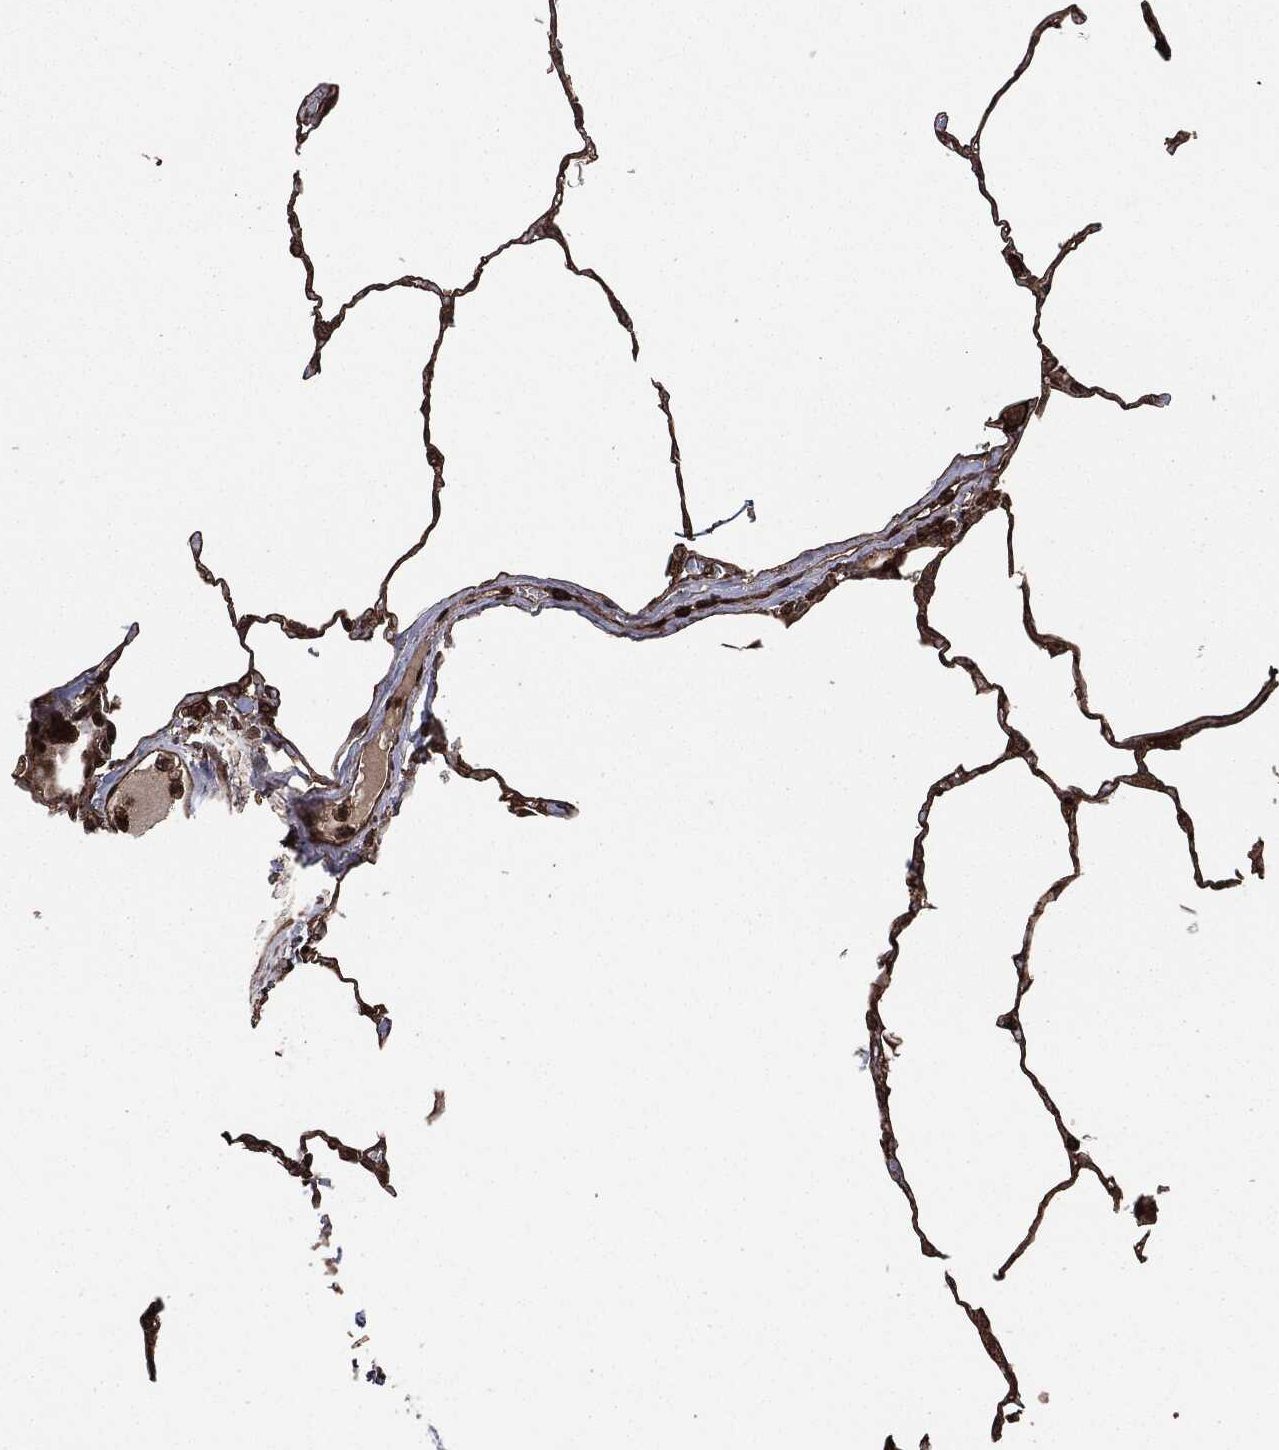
{"staining": {"intensity": "strong", "quantity": ">75%", "location": "cytoplasmic/membranous"}, "tissue": "lung", "cell_type": "Alveolar cells", "image_type": "normal", "snomed": [{"axis": "morphology", "description": "Normal tissue, NOS"}, {"axis": "morphology", "description": "Adenocarcinoma, metastatic, NOS"}, {"axis": "topography", "description": "Lung"}], "caption": "Strong cytoplasmic/membranous protein expression is identified in approximately >75% of alveolar cells in lung. (DAB (3,3'-diaminobenzidine) IHC with brightfield microscopy, high magnification).", "gene": "IFIT1", "patient": {"sex": "male", "age": 45}}